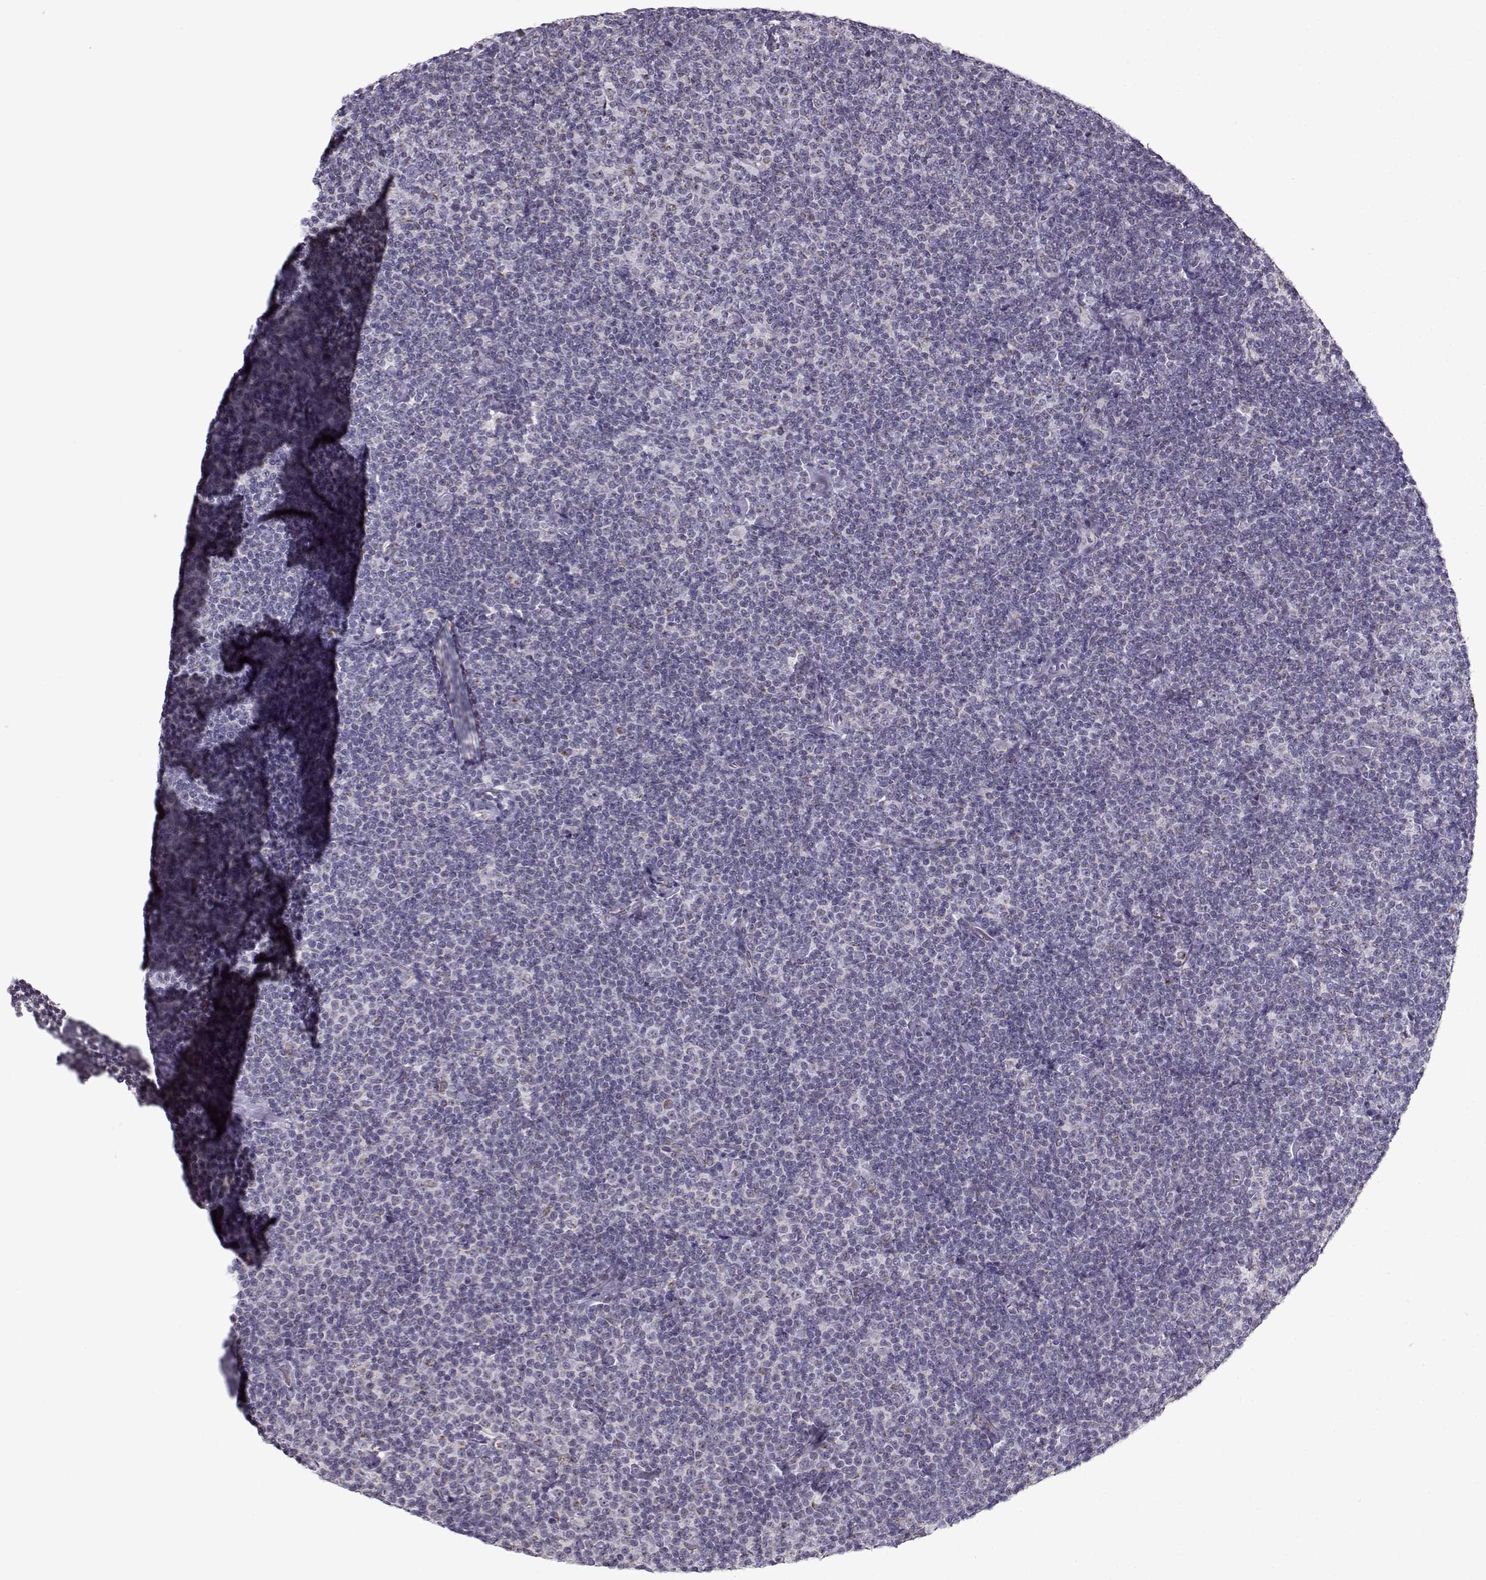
{"staining": {"intensity": "negative", "quantity": "none", "location": "none"}, "tissue": "lymphoma", "cell_type": "Tumor cells", "image_type": "cancer", "snomed": [{"axis": "morphology", "description": "Malignant lymphoma, non-Hodgkin's type, Low grade"}, {"axis": "topography", "description": "Lymph node"}], "caption": "An image of human lymphoma is negative for staining in tumor cells. Nuclei are stained in blue.", "gene": "SLC4A5", "patient": {"sex": "male", "age": 81}}